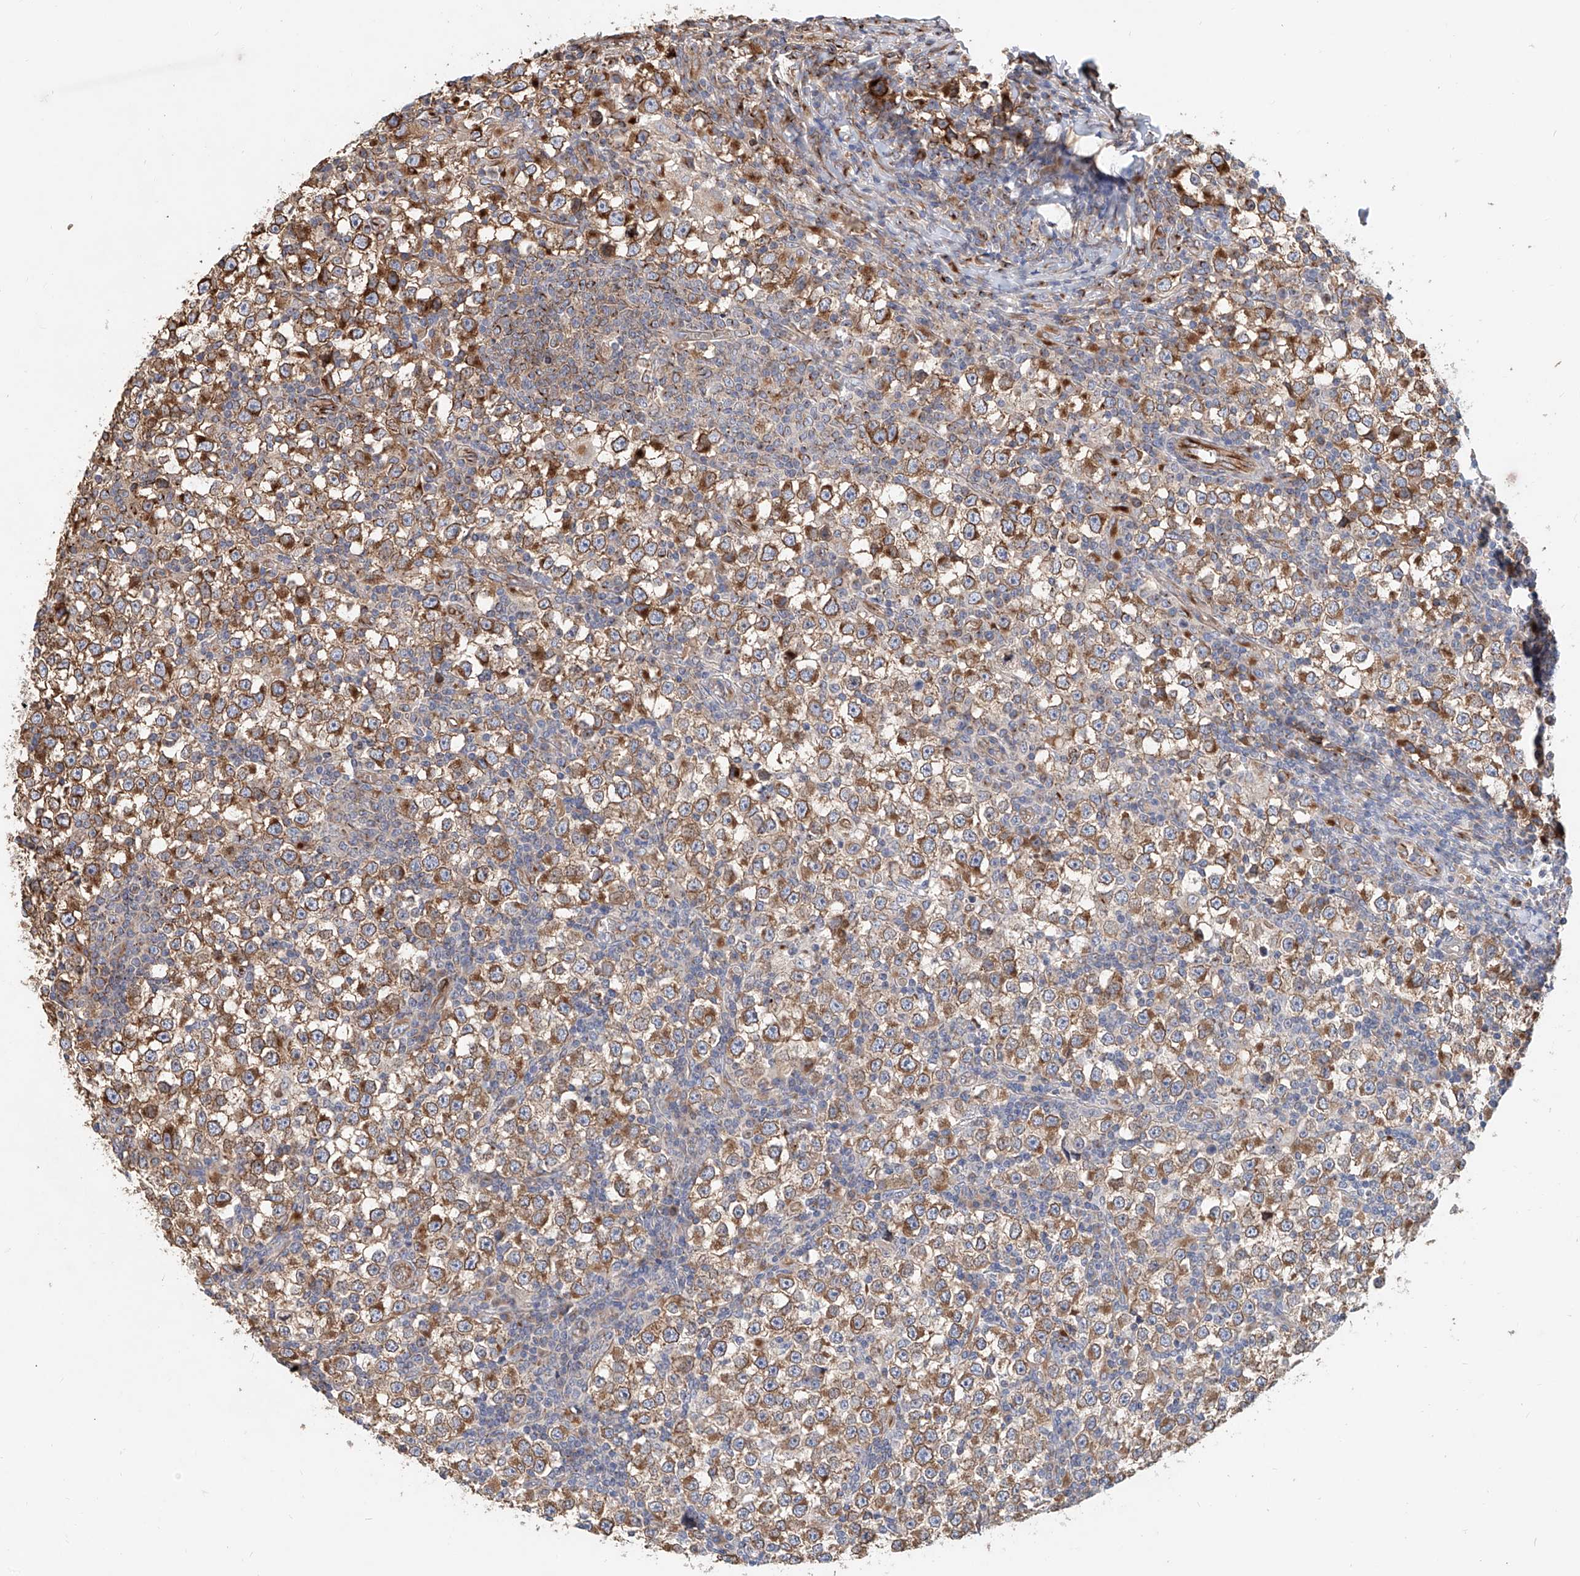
{"staining": {"intensity": "moderate", "quantity": ">75%", "location": "cytoplasmic/membranous"}, "tissue": "testis cancer", "cell_type": "Tumor cells", "image_type": "cancer", "snomed": [{"axis": "morphology", "description": "Seminoma, NOS"}, {"axis": "topography", "description": "Testis"}], "caption": "Protein expression analysis of human testis cancer (seminoma) reveals moderate cytoplasmic/membranous staining in approximately >75% of tumor cells. (DAB = brown stain, brightfield microscopy at high magnification).", "gene": "HGSNAT", "patient": {"sex": "male", "age": 65}}